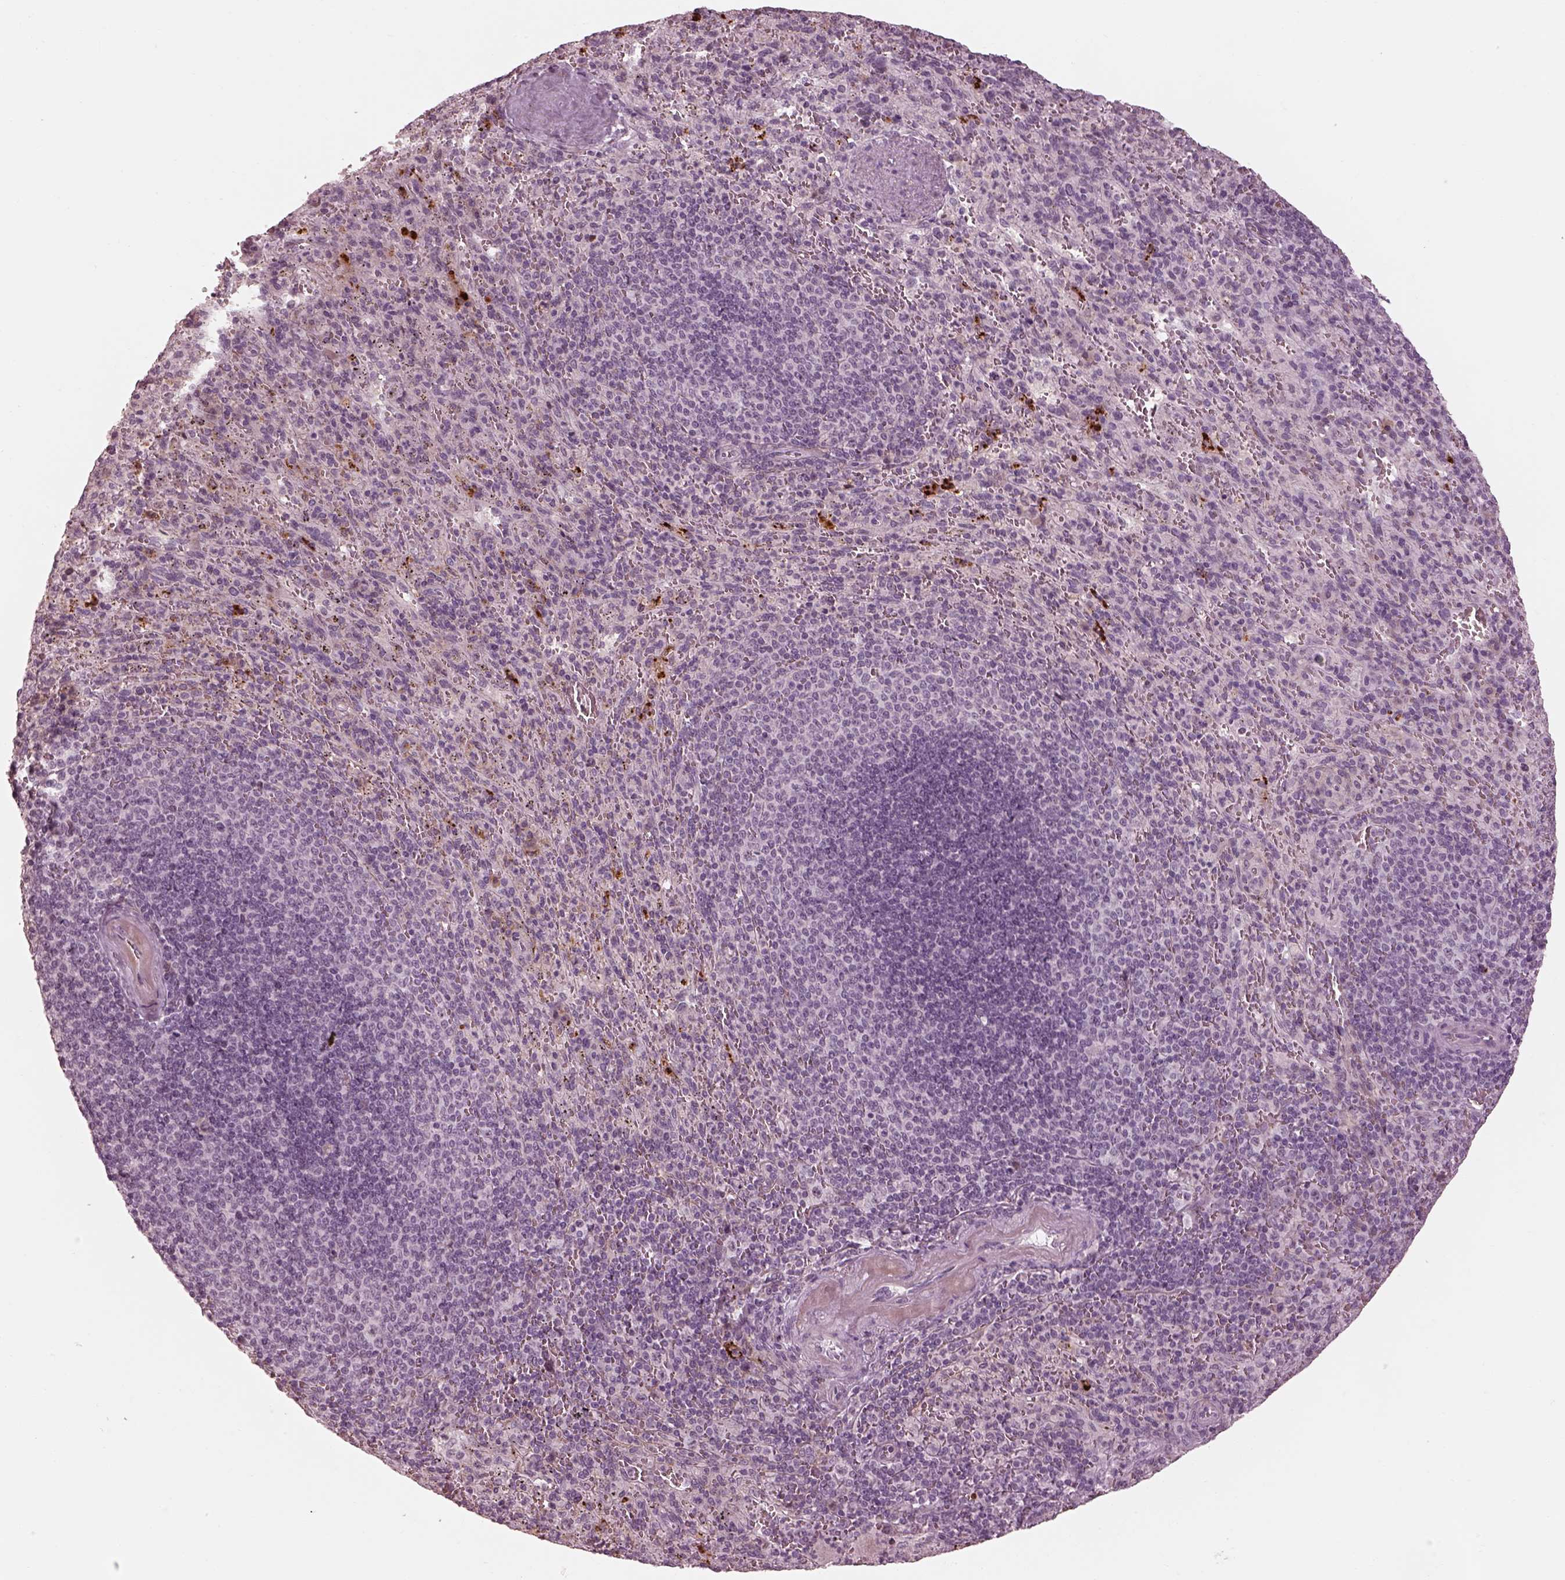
{"staining": {"intensity": "negative", "quantity": "none", "location": "none"}, "tissue": "spleen", "cell_type": "Cells in red pulp", "image_type": "normal", "snomed": [{"axis": "morphology", "description": "Normal tissue, NOS"}, {"axis": "topography", "description": "Spleen"}], "caption": "Photomicrograph shows no protein expression in cells in red pulp of normal spleen.", "gene": "KCNA2", "patient": {"sex": "male", "age": 57}}